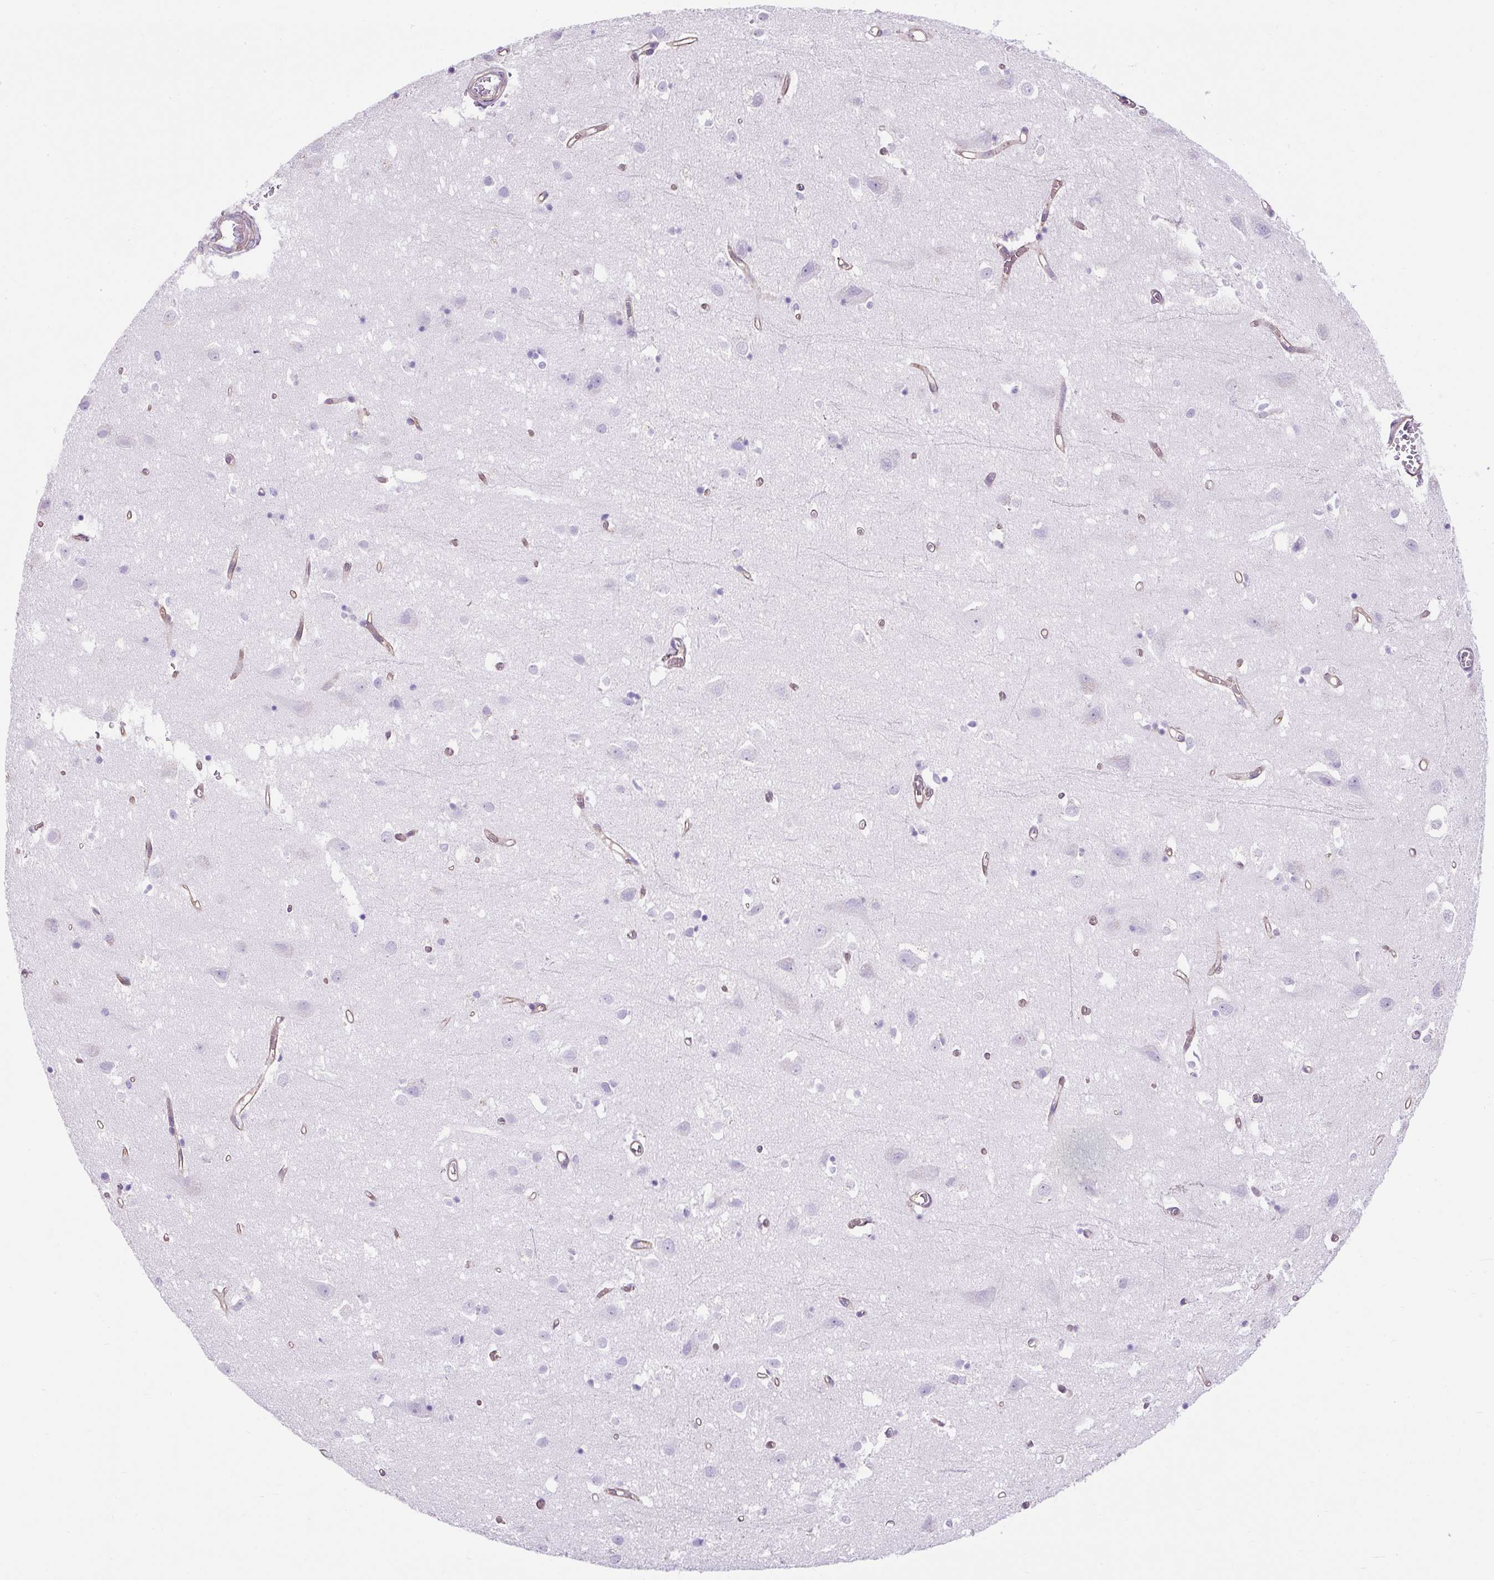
{"staining": {"intensity": "moderate", "quantity": ">75%", "location": "cytoplasmic/membranous"}, "tissue": "cerebral cortex", "cell_type": "Endothelial cells", "image_type": "normal", "snomed": [{"axis": "morphology", "description": "Normal tissue, NOS"}, {"axis": "topography", "description": "Cerebral cortex"}], "caption": "Endothelial cells exhibit medium levels of moderate cytoplasmic/membranous positivity in about >75% of cells in unremarkable cerebral cortex. (DAB IHC with brightfield microscopy, high magnification).", "gene": "KRT12", "patient": {"sex": "male", "age": 70}}